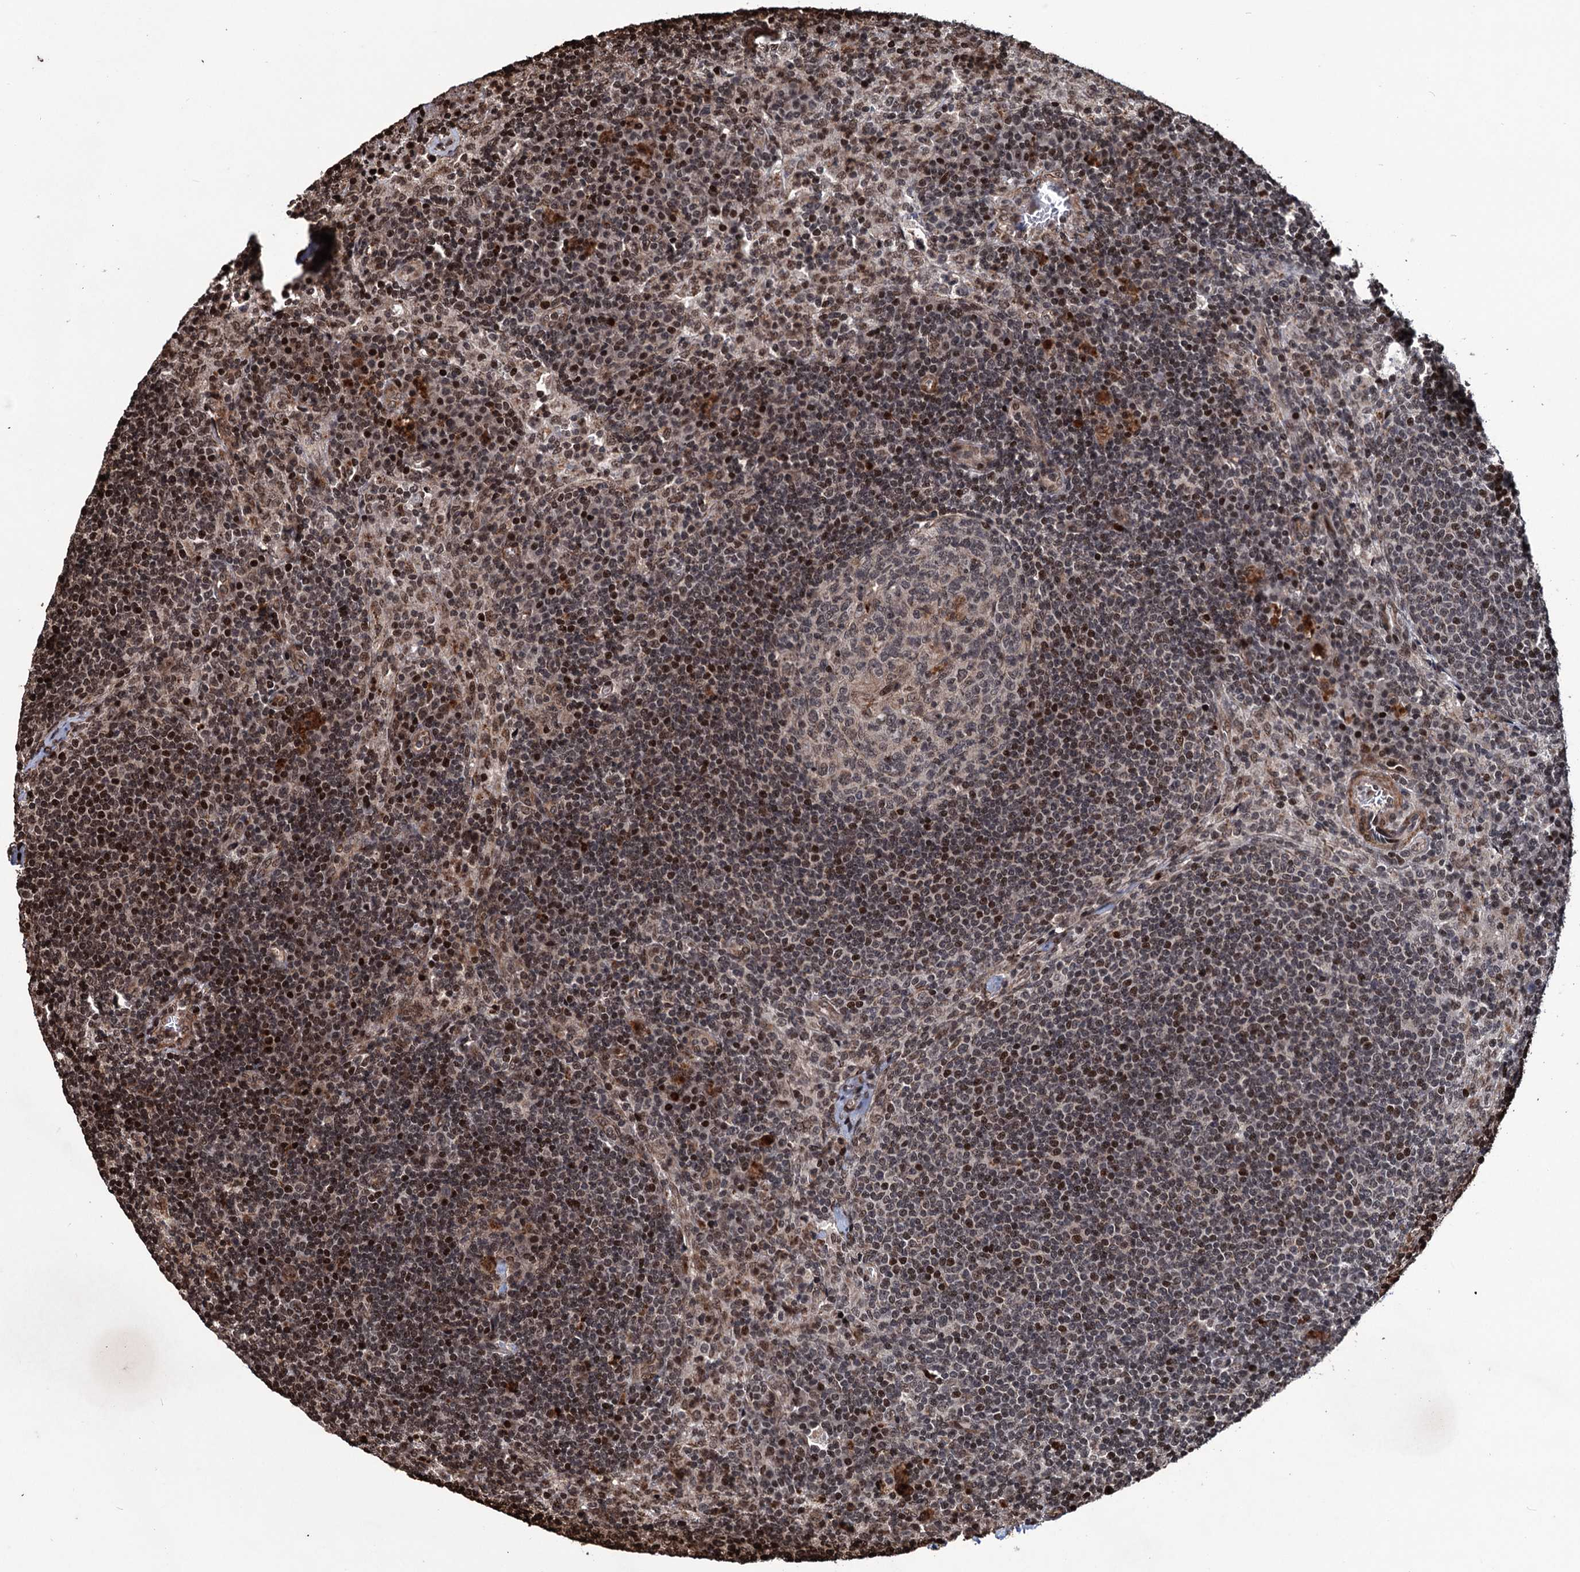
{"staining": {"intensity": "weak", "quantity": "<25%", "location": "nuclear"}, "tissue": "lymph node", "cell_type": "Germinal center cells", "image_type": "normal", "snomed": [{"axis": "morphology", "description": "Normal tissue, NOS"}, {"axis": "topography", "description": "Lymph node"}], "caption": "Protein analysis of benign lymph node exhibits no significant expression in germinal center cells.", "gene": "EYA4", "patient": {"sex": "female", "age": 70}}